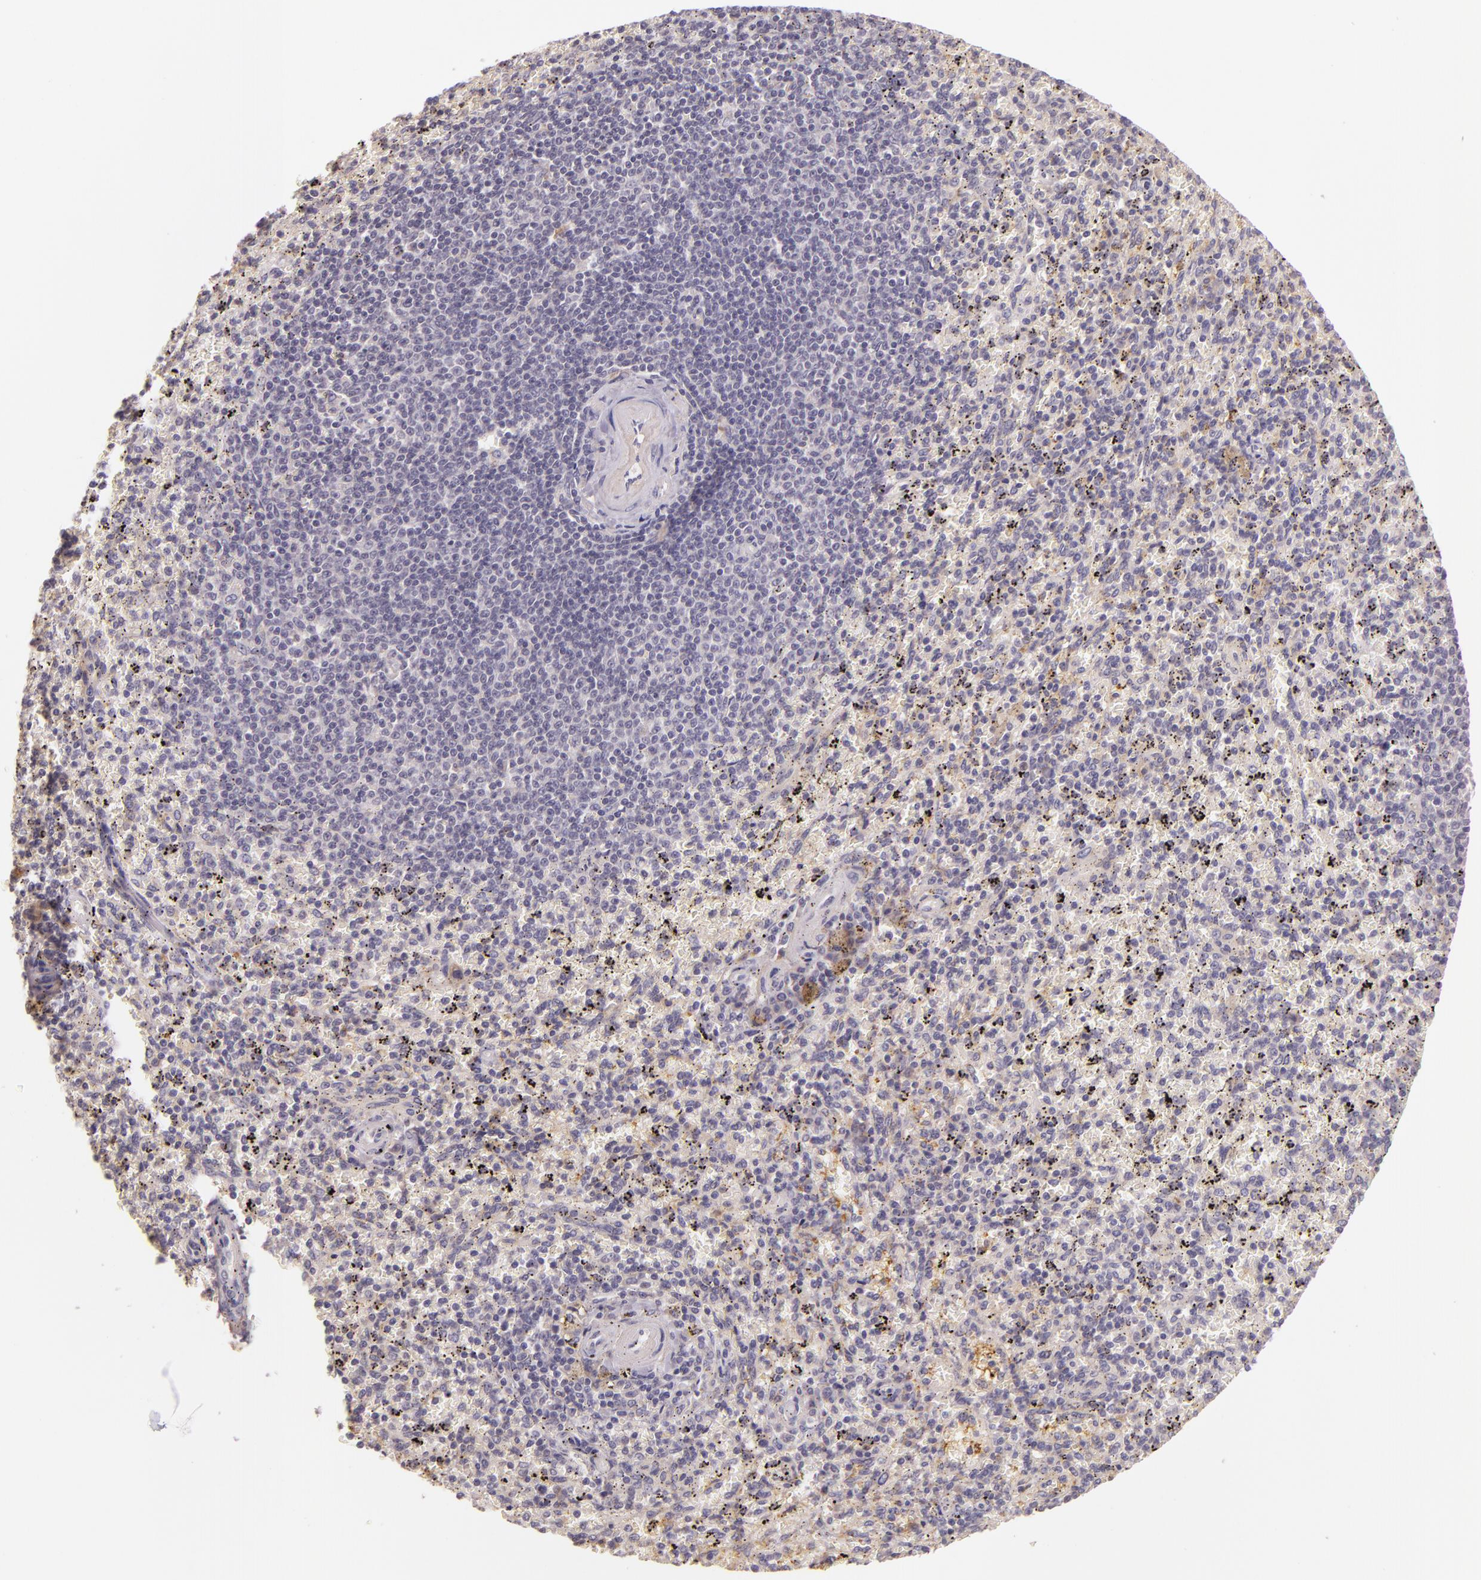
{"staining": {"intensity": "negative", "quantity": "none", "location": "none"}, "tissue": "spleen", "cell_type": "Cells in red pulp", "image_type": "normal", "snomed": [{"axis": "morphology", "description": "Normal tissue, NOS"}, {"axis": "topography", "description": "Spleen"}], "caption": "Immunohistochemical staining of normal spleen shows no significant expression in cells in red pulp.", "gene": "ARMH4", "patient": {"sex": "female", "age": 43}}